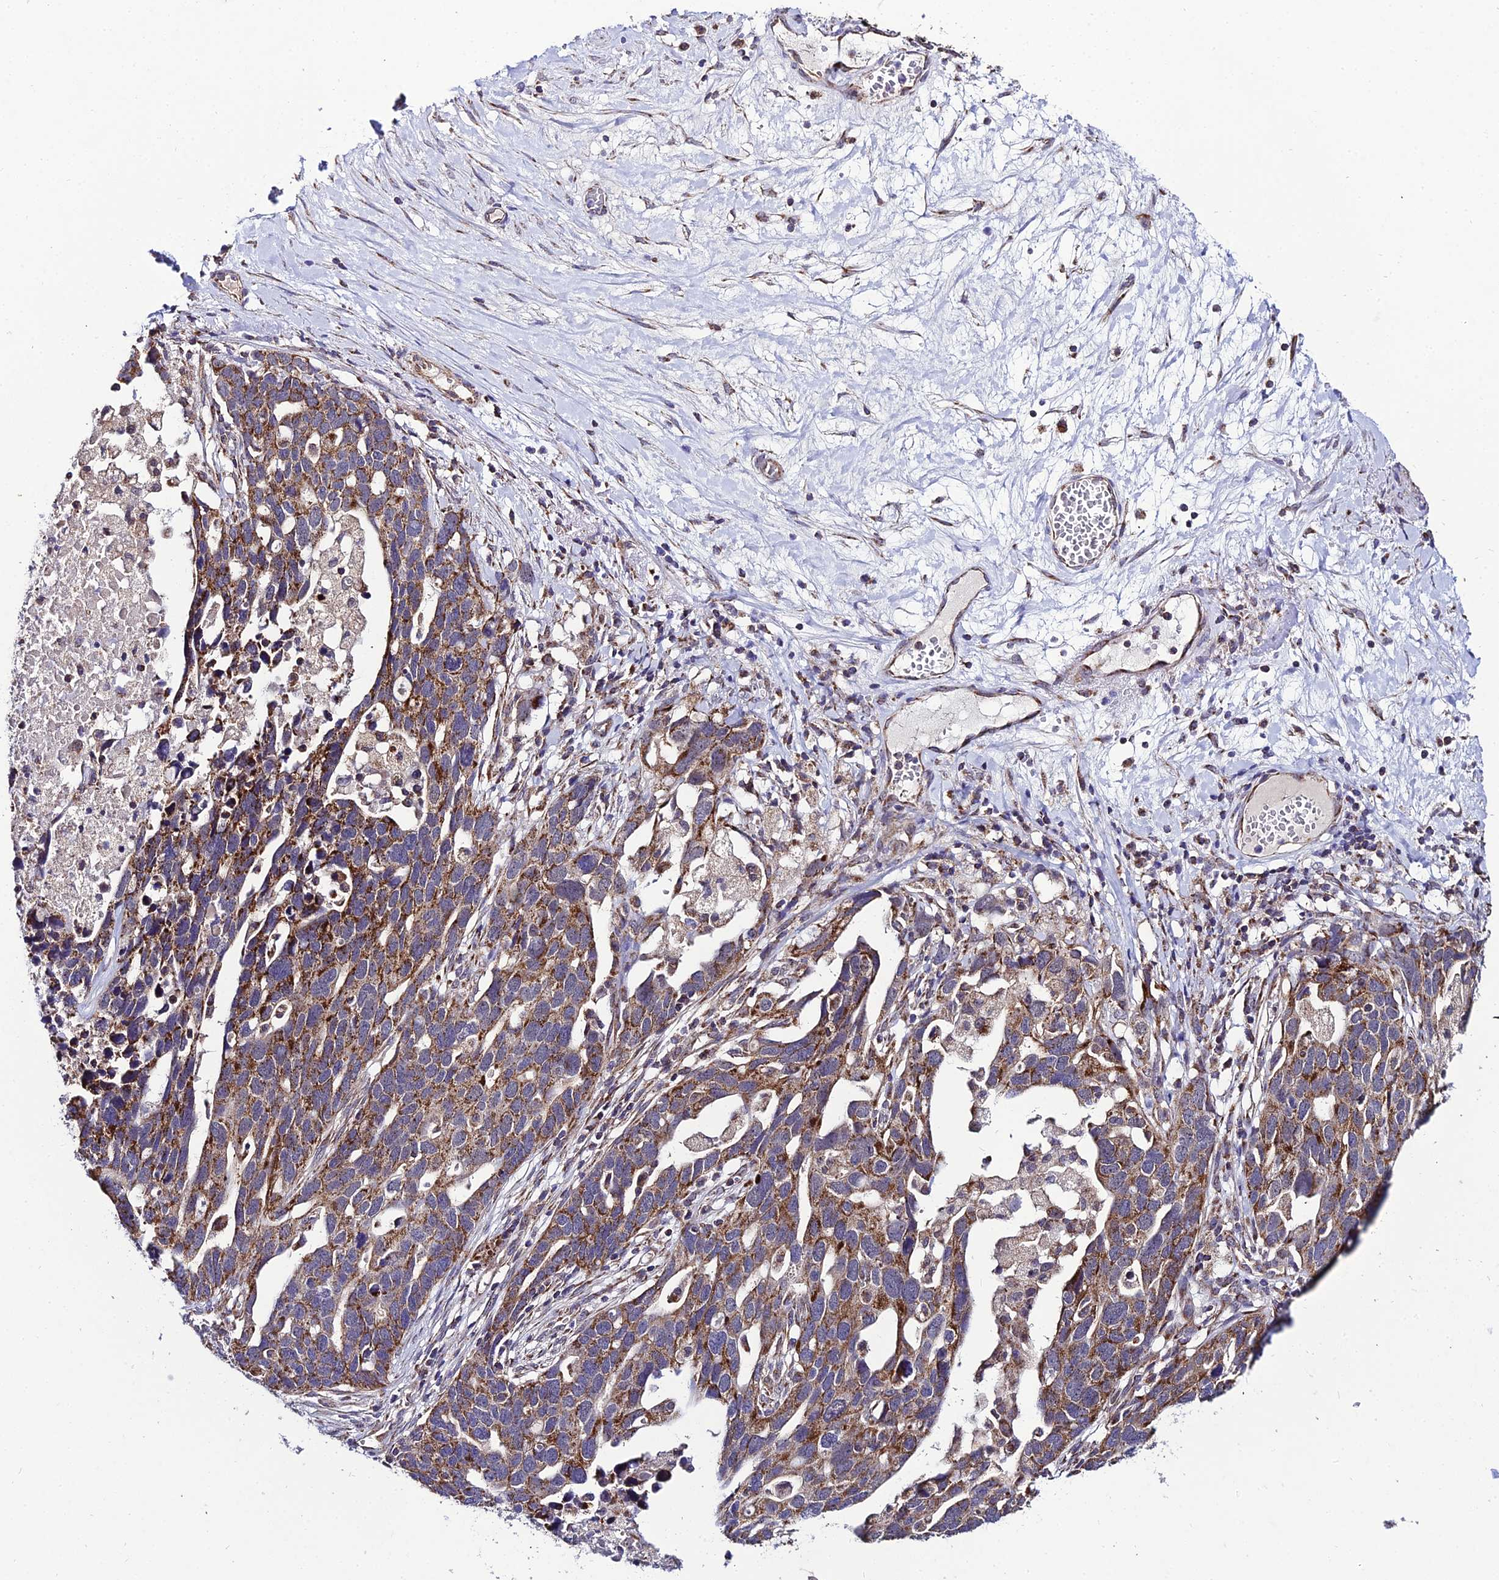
{"staining": {"intensity": "strong", "quantity": "25%-75%", "location": "cytoplasmic/membranous"}, "tissue": "ovarian cancer", "cell_type": "Tumor cells", "image_type": "cancer", "snomed": [{"axis": "morphology", "description": "Cystadenocarcinoma, serous, NOS"}, {"axis": "topography", "description": "Ovary"}], "caption": "Protein expression by IHC demonstrates strong cytoplasmic/membranous expression in about 25%-75% of tumor cells in ovarian cancer (serous cystadenocarcinoma).", "gene": "PSMD2", "patient": {"sex": "female", "age": 54}}